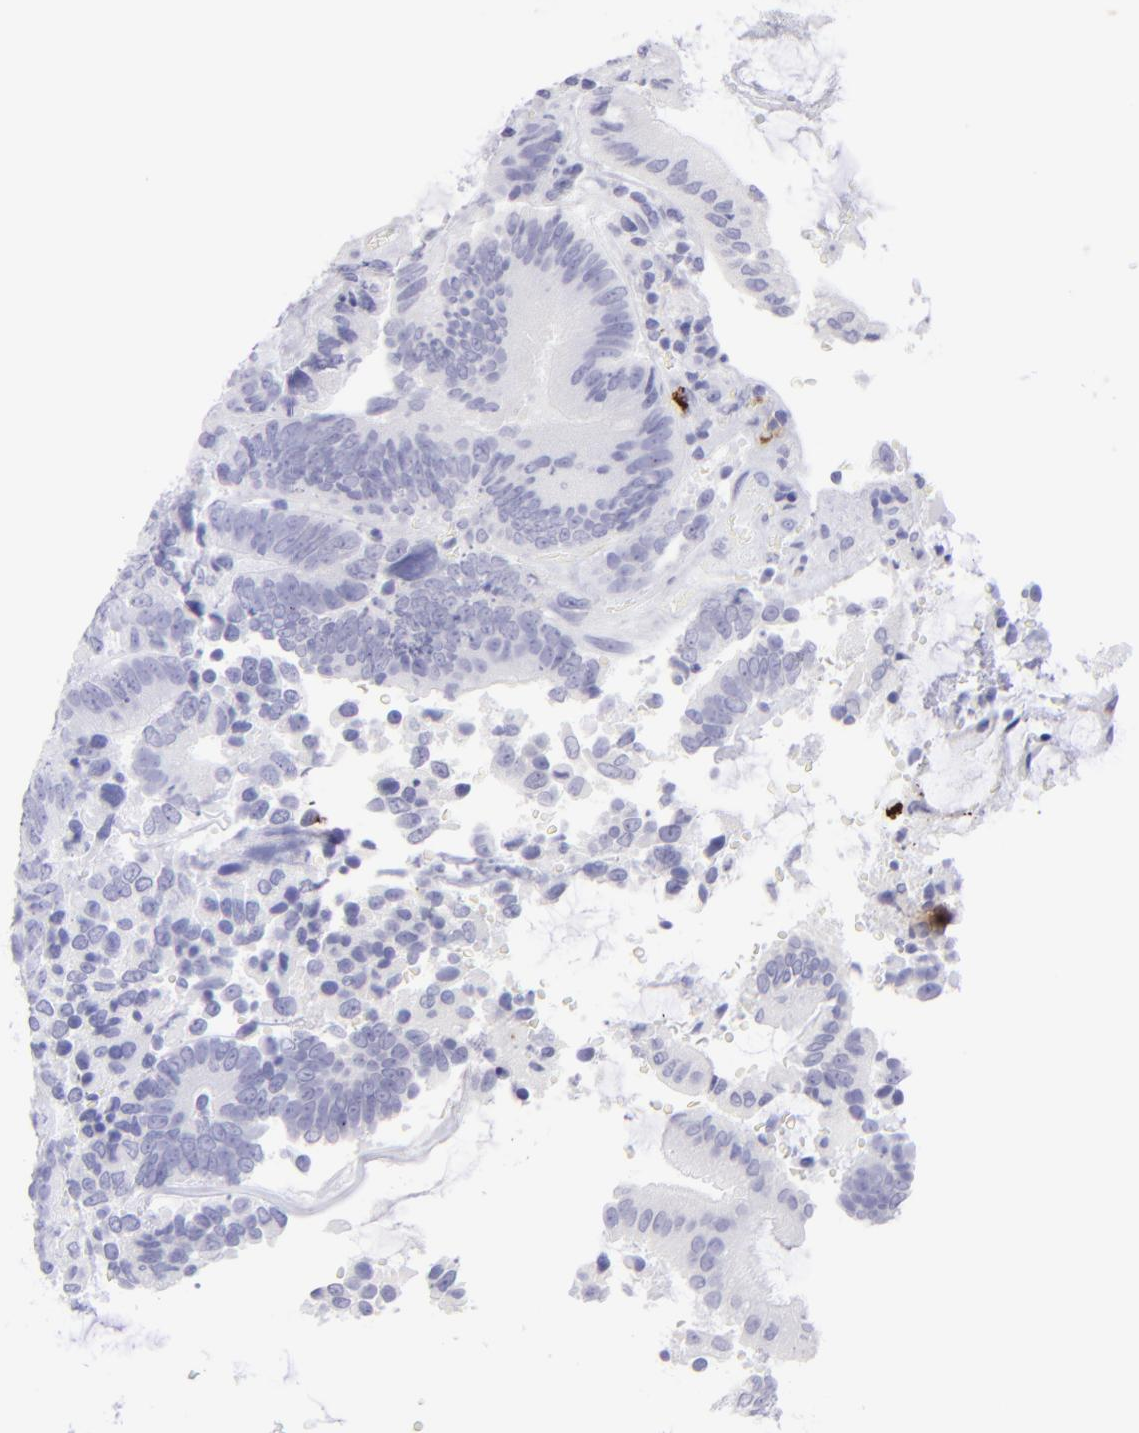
{"staining": {"intensity": "negative", "quantity": "none", "location": "none"}, "tissue": "colorectal cancer", "cell_type": "Tumor cells", "image_type": "cancer", "snomed": [{"axis": "morphology", "description": "Normal tissue, NOS"}, {"axis": "morphology", "description": "Adenocarcinoma, NOS"}, {"axis": "topography", "description": "Colon"}], "caption": "Tumor cells are negative for brown protein staining in colorectal cancer.", "gene": "SLC1A2", "patient": {"sex": "female", "age": 78}}